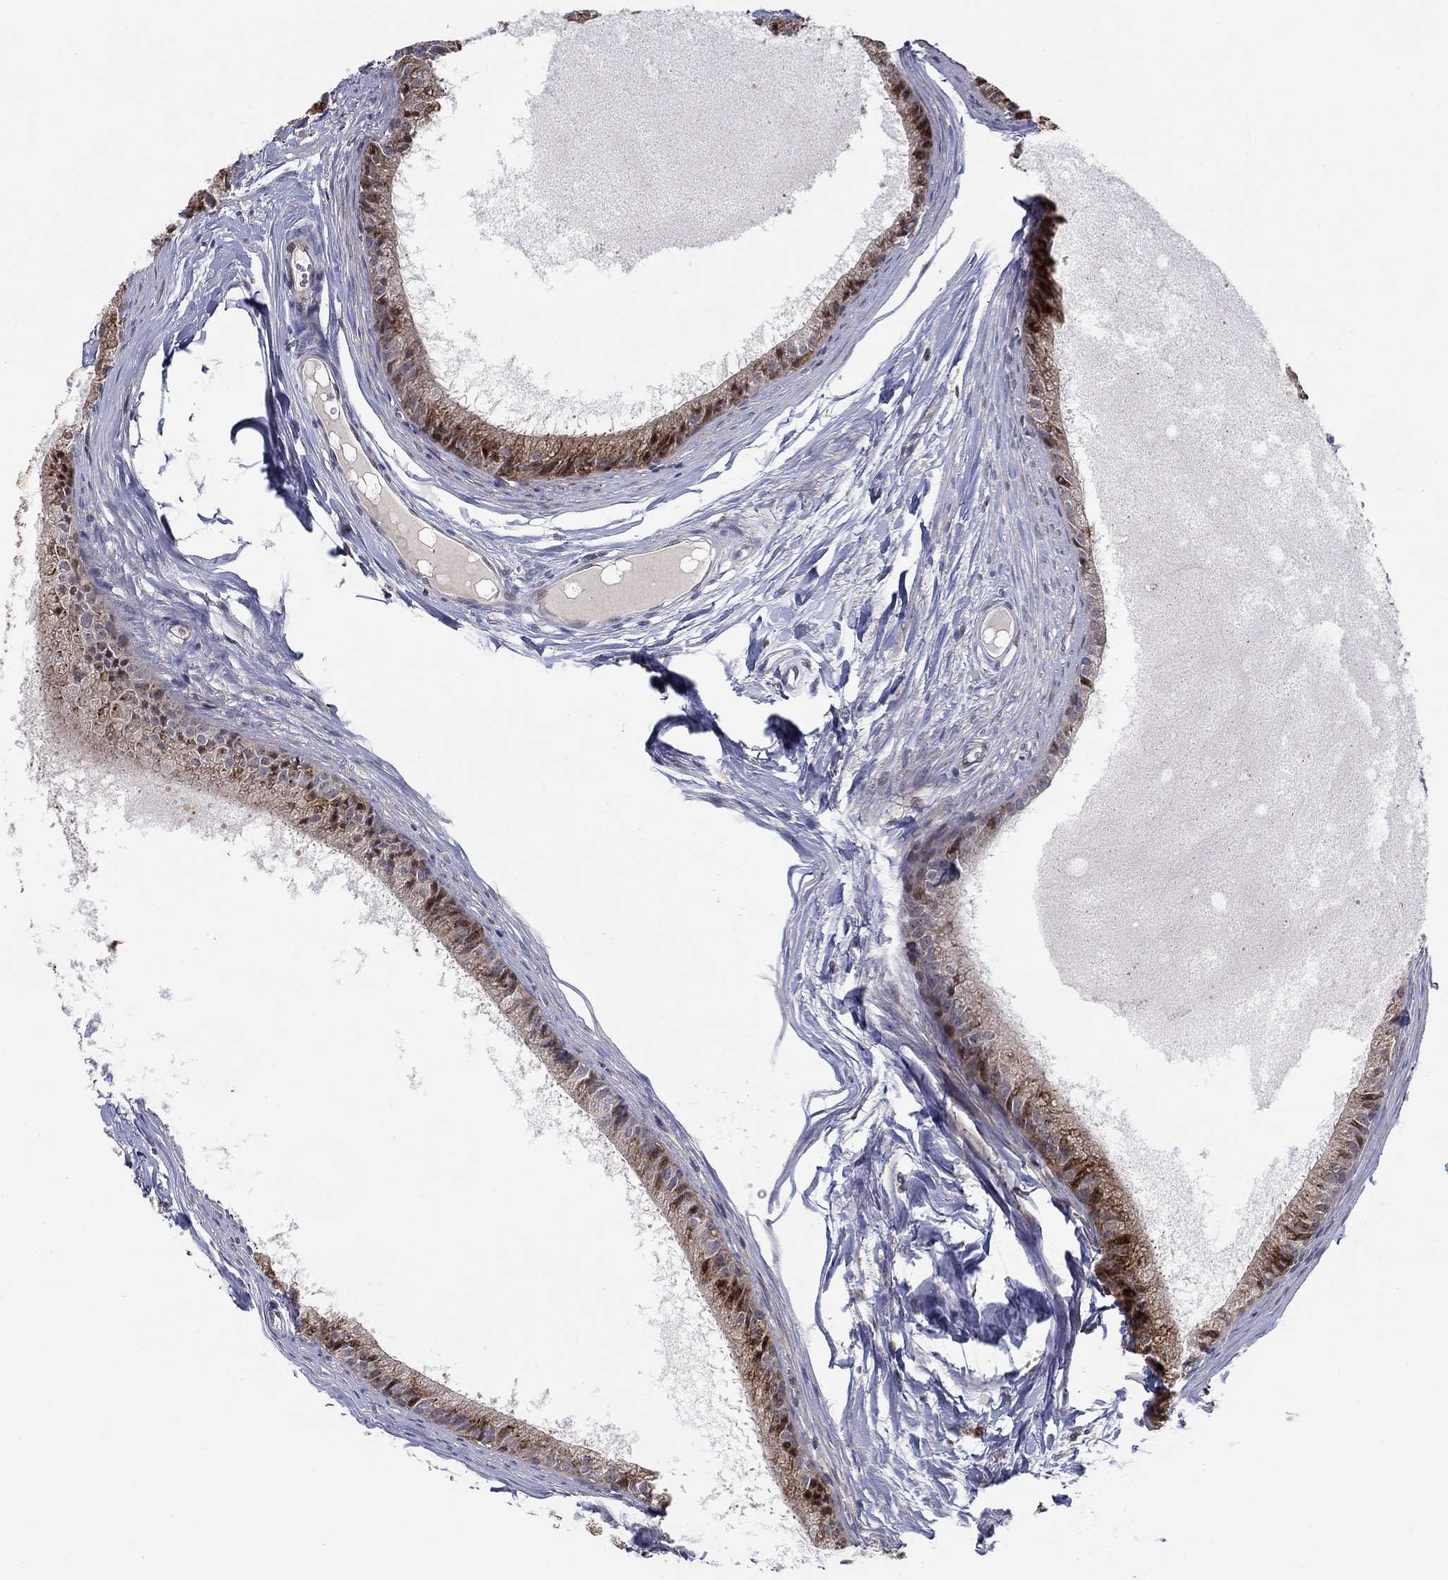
{"staining": {"intensity": "strong", "quantity": "<25%", "location": "cytoplasmic/membranous"}, "tissue": "epididymis", "cell_type": "Glandular cells", "image_type": "normal", "snomed": [{"axis": "morphology", "description": "Normal tissue, NOS"}, {"axis": "topography", "description": "Epididymis"}], "caption": "Immunohistochemistry (IHC) staining of normal epididymis, which displays medium levels of strong cytoplasmic/membranous positivity in approximately <25% of glandular cells indicating strong cytoplasmic/membranous protein expression. The staining was performed using DAB (brown) for protein detection and nuclei were counterstained in hematoxylin (blue).", "gene": "LPCAT4", "patient": {"sex": "male", "age": 51}}